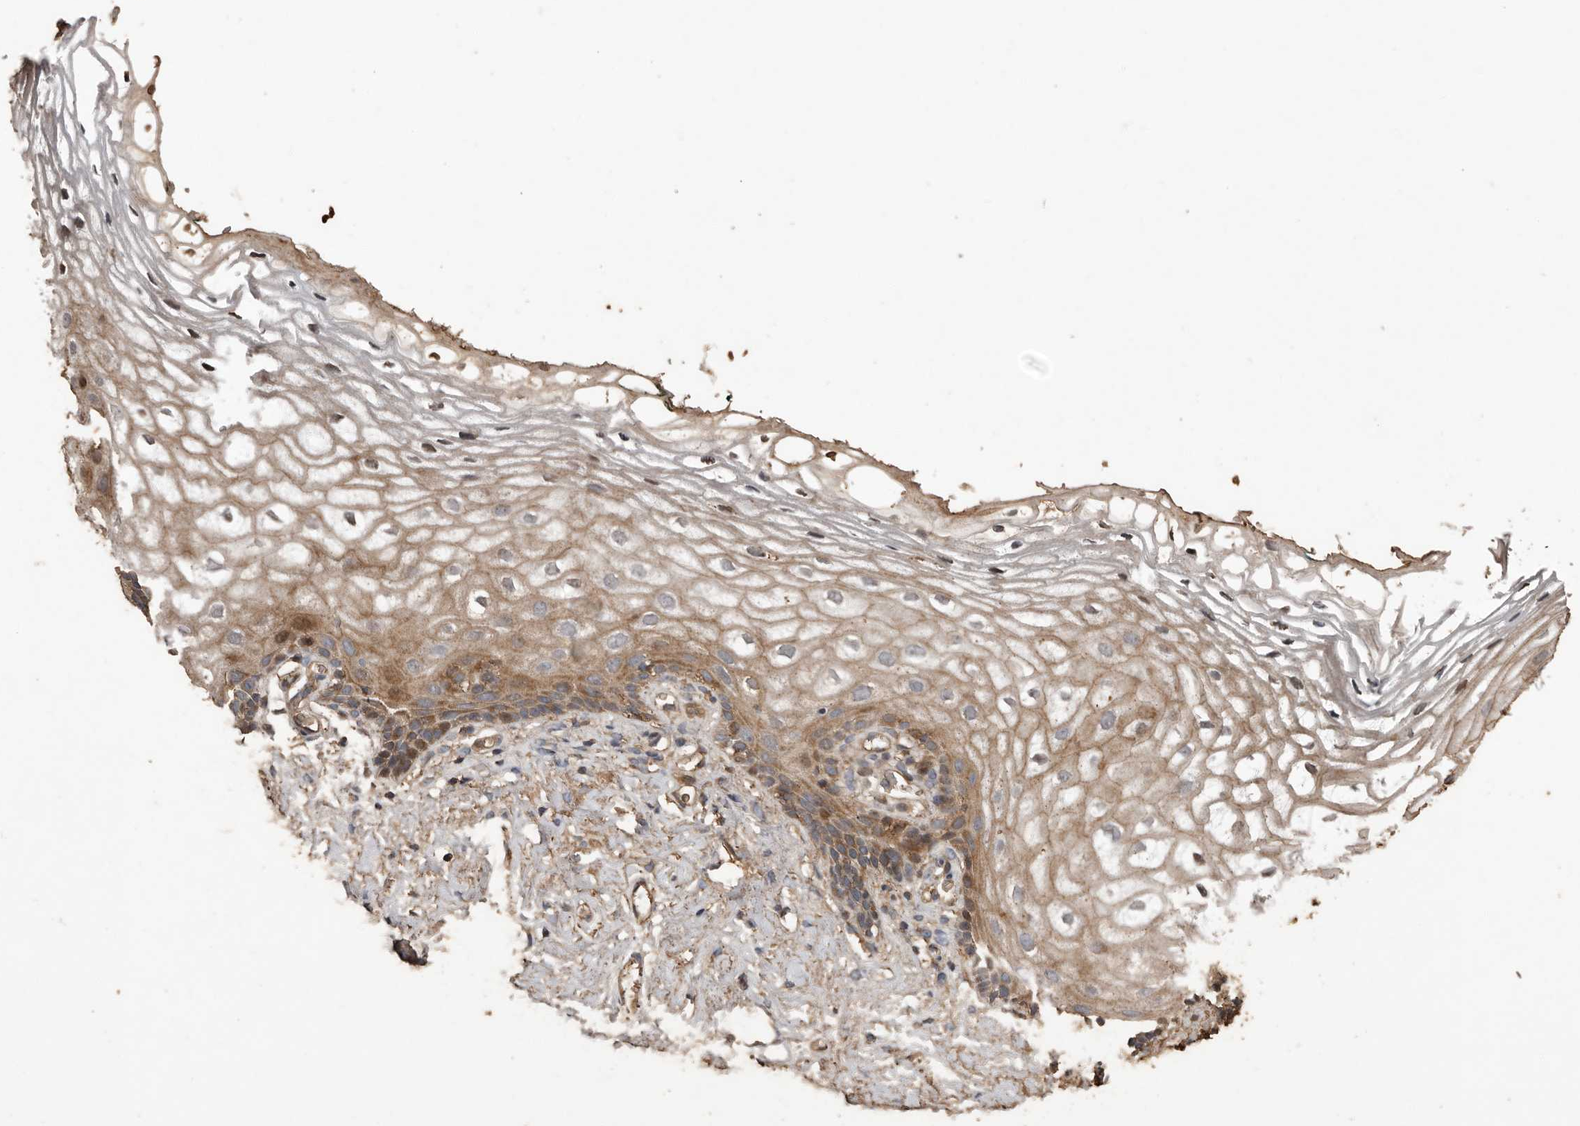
{"staining": {"intensity": "moderate", "quantity": ">75%", "location": "cytoplasmic/membranous"}, "tissue": "vagina", "cell_type": "Squamous epithelial cells", "image_type": "normal", "snomed": [{"axis": "morphology", "description": "Normal tissue, NOS"}, {"axis": "morphology", "description": "Adenocarcinoma, NOS"}, {"axis": "topography", "description": "Rectum"}, {"axis": "topography", "description": "Vagina"}], "caption": "Vagina was stained to show a protein in brown. There is medium levels of moderate cytoplasmic/membranous positivity in approximately >75% of squamous epithelial cells. The protein of interest is shown in brown color, while the nuclei are stained blue.", "gene": "RANBP17", "patient": {"sex": "female", "age": 71}}